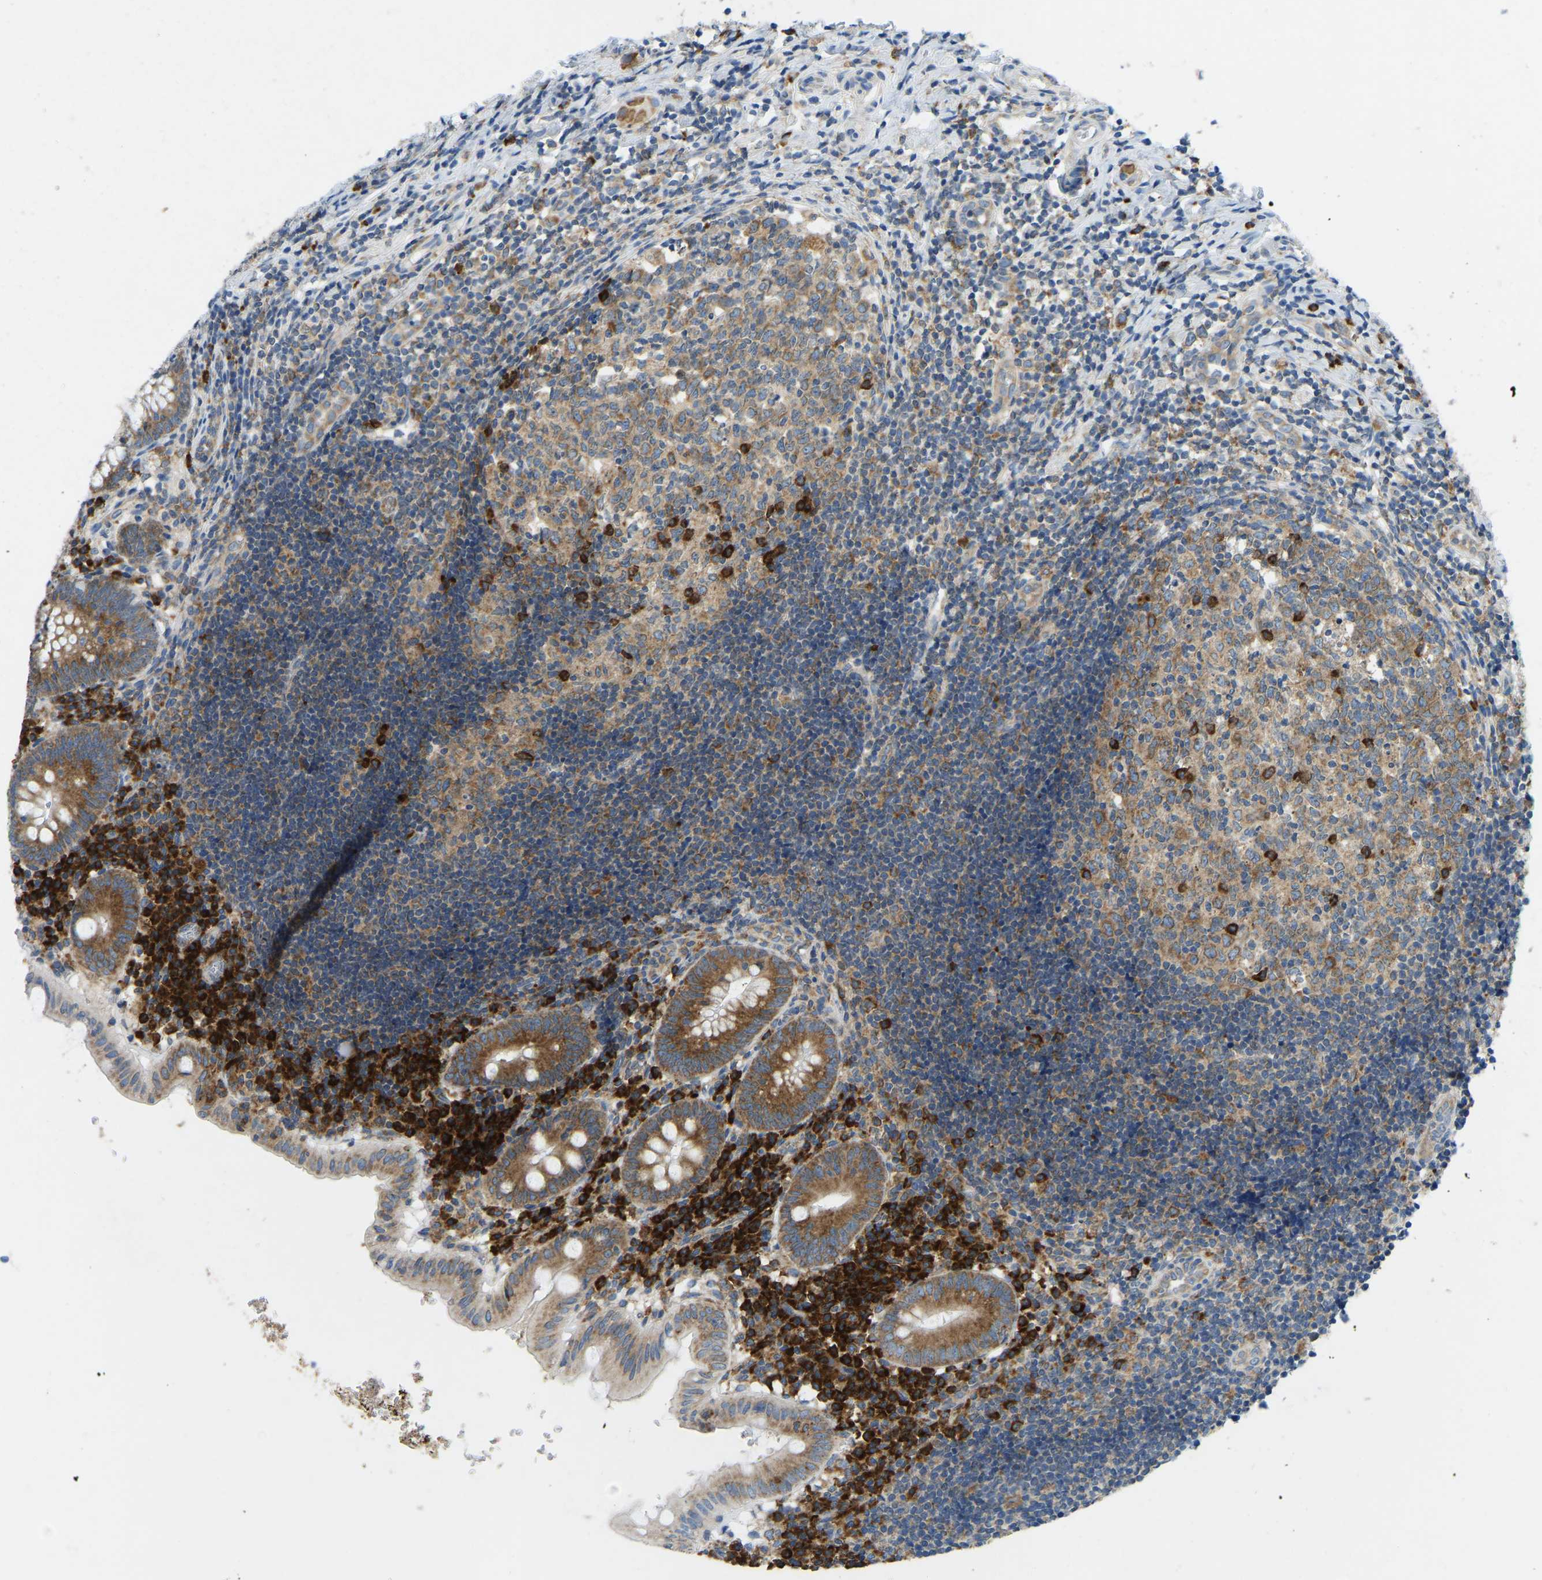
{"staining": {"intensity": "moderate", "quantity": ">75%", "location": "cytoplasmic/membranous"}, "tissue": "appendix", "cell_type": "Glandular cells", "image_type": "normal", "snomed": [{"axis": "morphology", "description": "Normal tissue, NOS"}, {"axis": "topography", "description": "Appendix"}], "caption": "Protein analysis of benign appendix shows moderate cytoplasmic/membranous positivity in about >75% of glandular cells.", "gene": "SND1", "patient": {"sex": "male", "age": 8}}